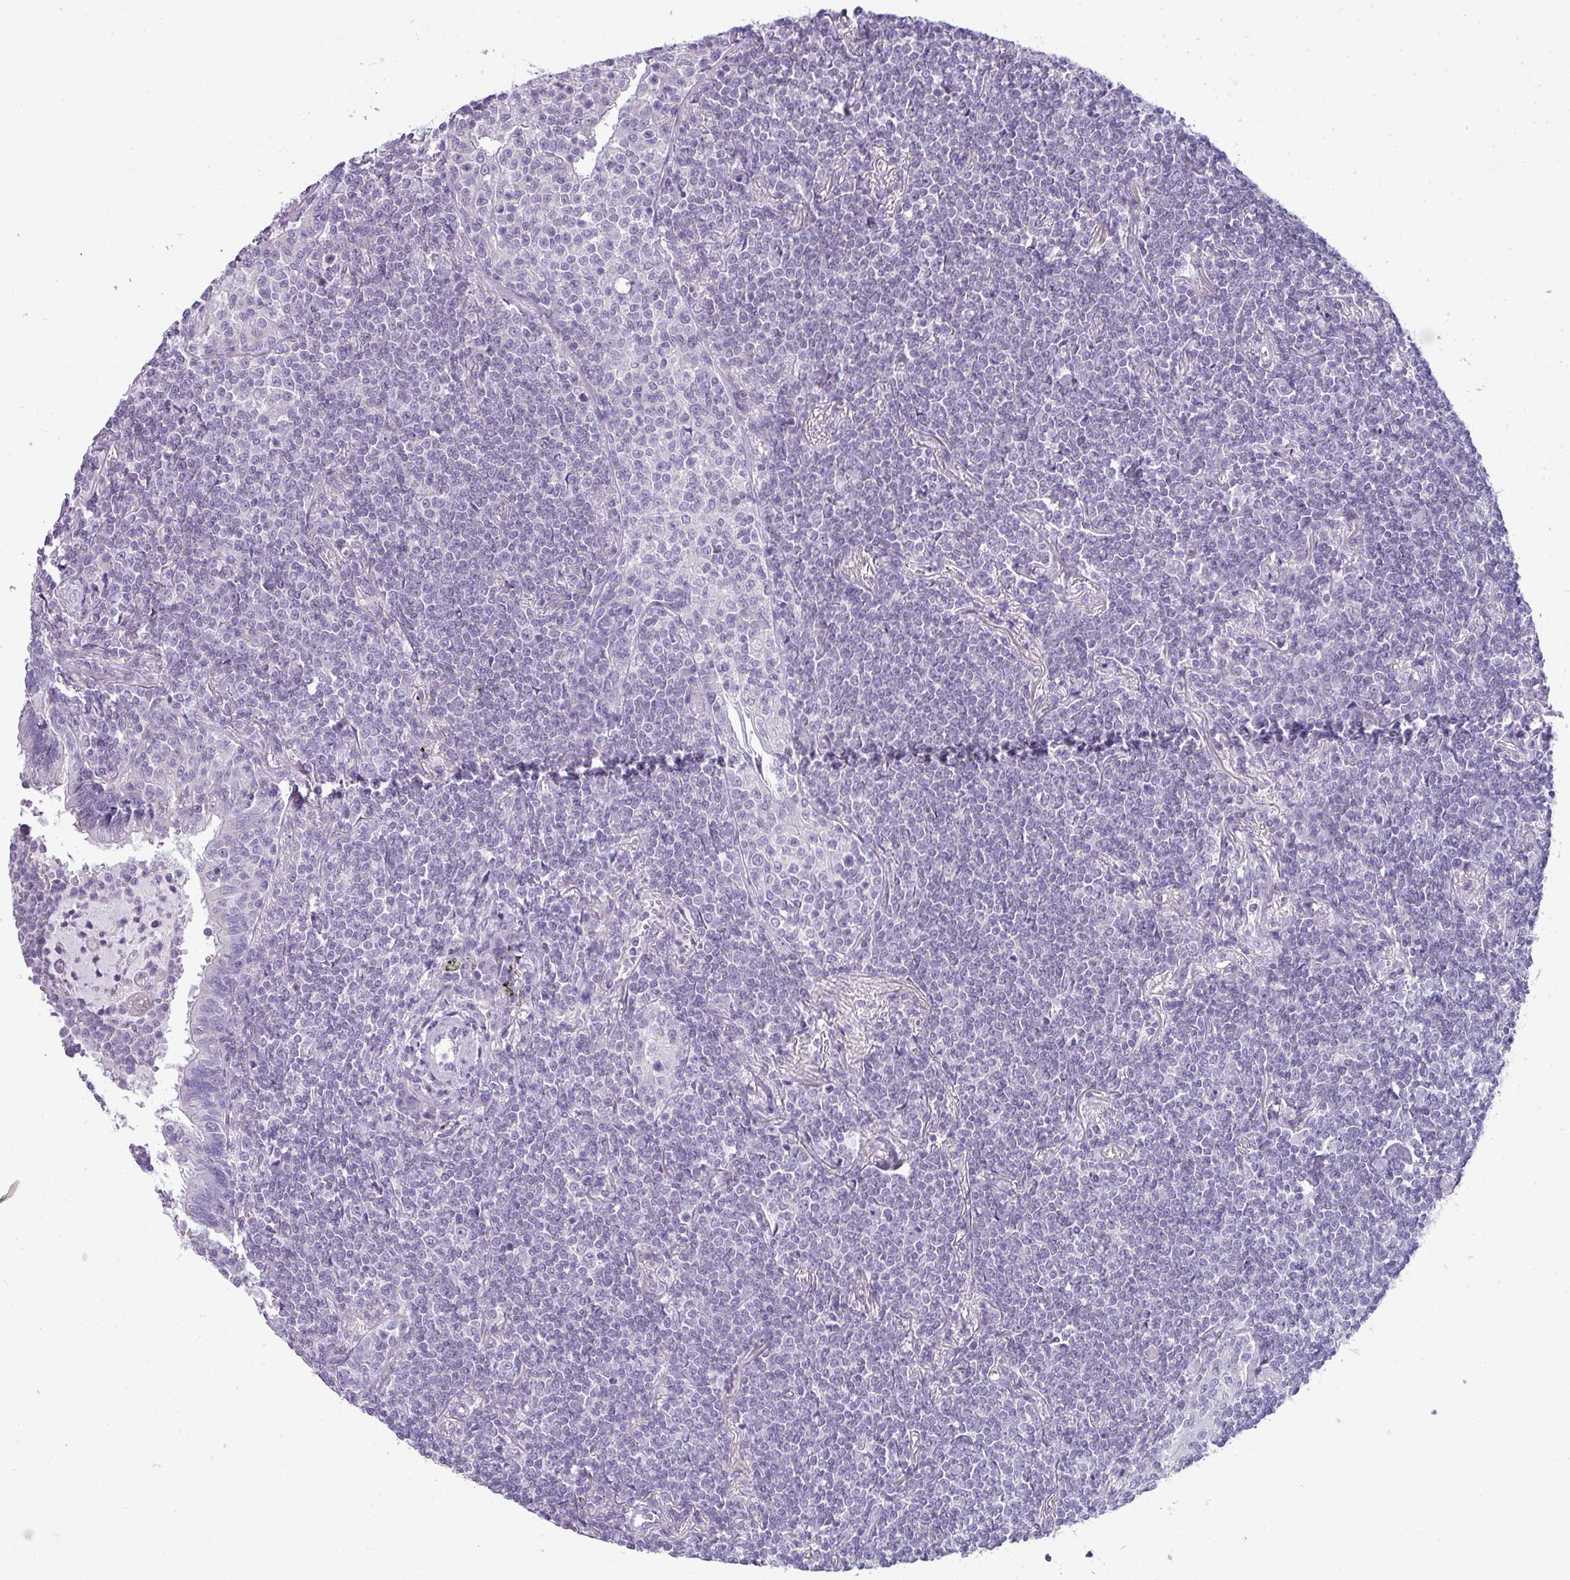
{"staining": {"intensity": "negative", "quantity": "none", "location": "none"}, "tissue": "lymphoma", "cell_type": "Tumor cells", "image_type": "cancer", "snomed": [{"axis": "morphology", "description": "Malignant lymphoma, non-Hodgkin's type, Low grade"}, {"axis": "topography", "description": "Lung"}], "caption": "The image exhibits no staining of tumor cells in lymphoma.", "gene": "STAT5A", "patient": {"sex": "female", "age": 71}}